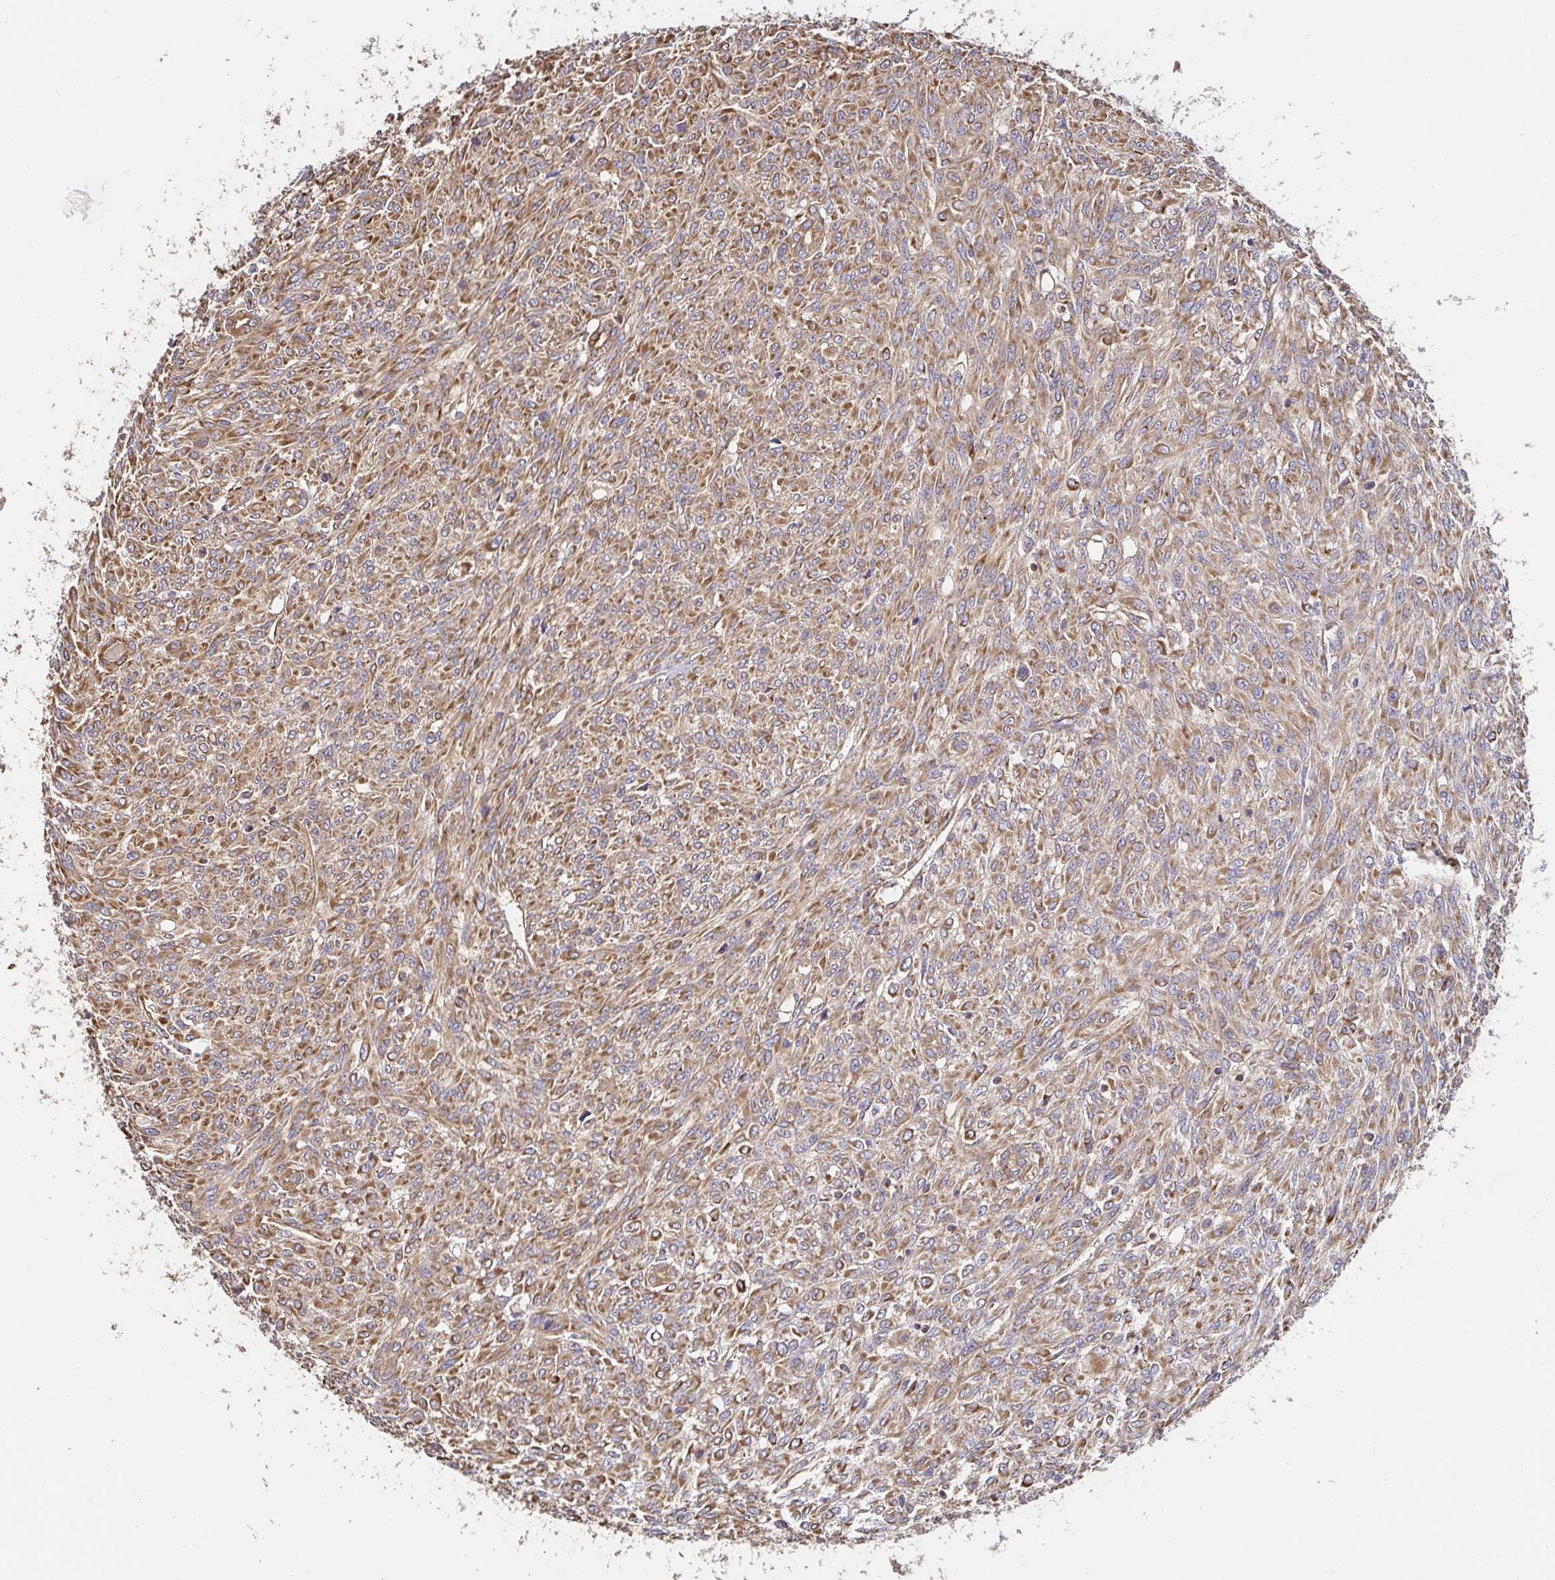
{"staining": {"intensity": "moderate", "quantity": ">75%", "location": "cytoplasmic/membranous"}, "tissue": "renal cancer", "cell_type": "Tumor cells", "image_type": "cancer", "snomed": [{"axis": "morphology", "description": "Adenocarcinoma, NOS"}, {"axis": "topography", "description": "Kidney"}], "caption": "Protein staining of renal adenocarcinoma tissue exhibits moderate cytoplasmic/membranous expression in approximately >75% of tumor cells. The protein is stained brown, and the nuclei are stained in blue (DAB IHC with brightfield microscopy, high magnification).", "gene": "APBB1", "patient": {"sex": "male", "age": 58}}